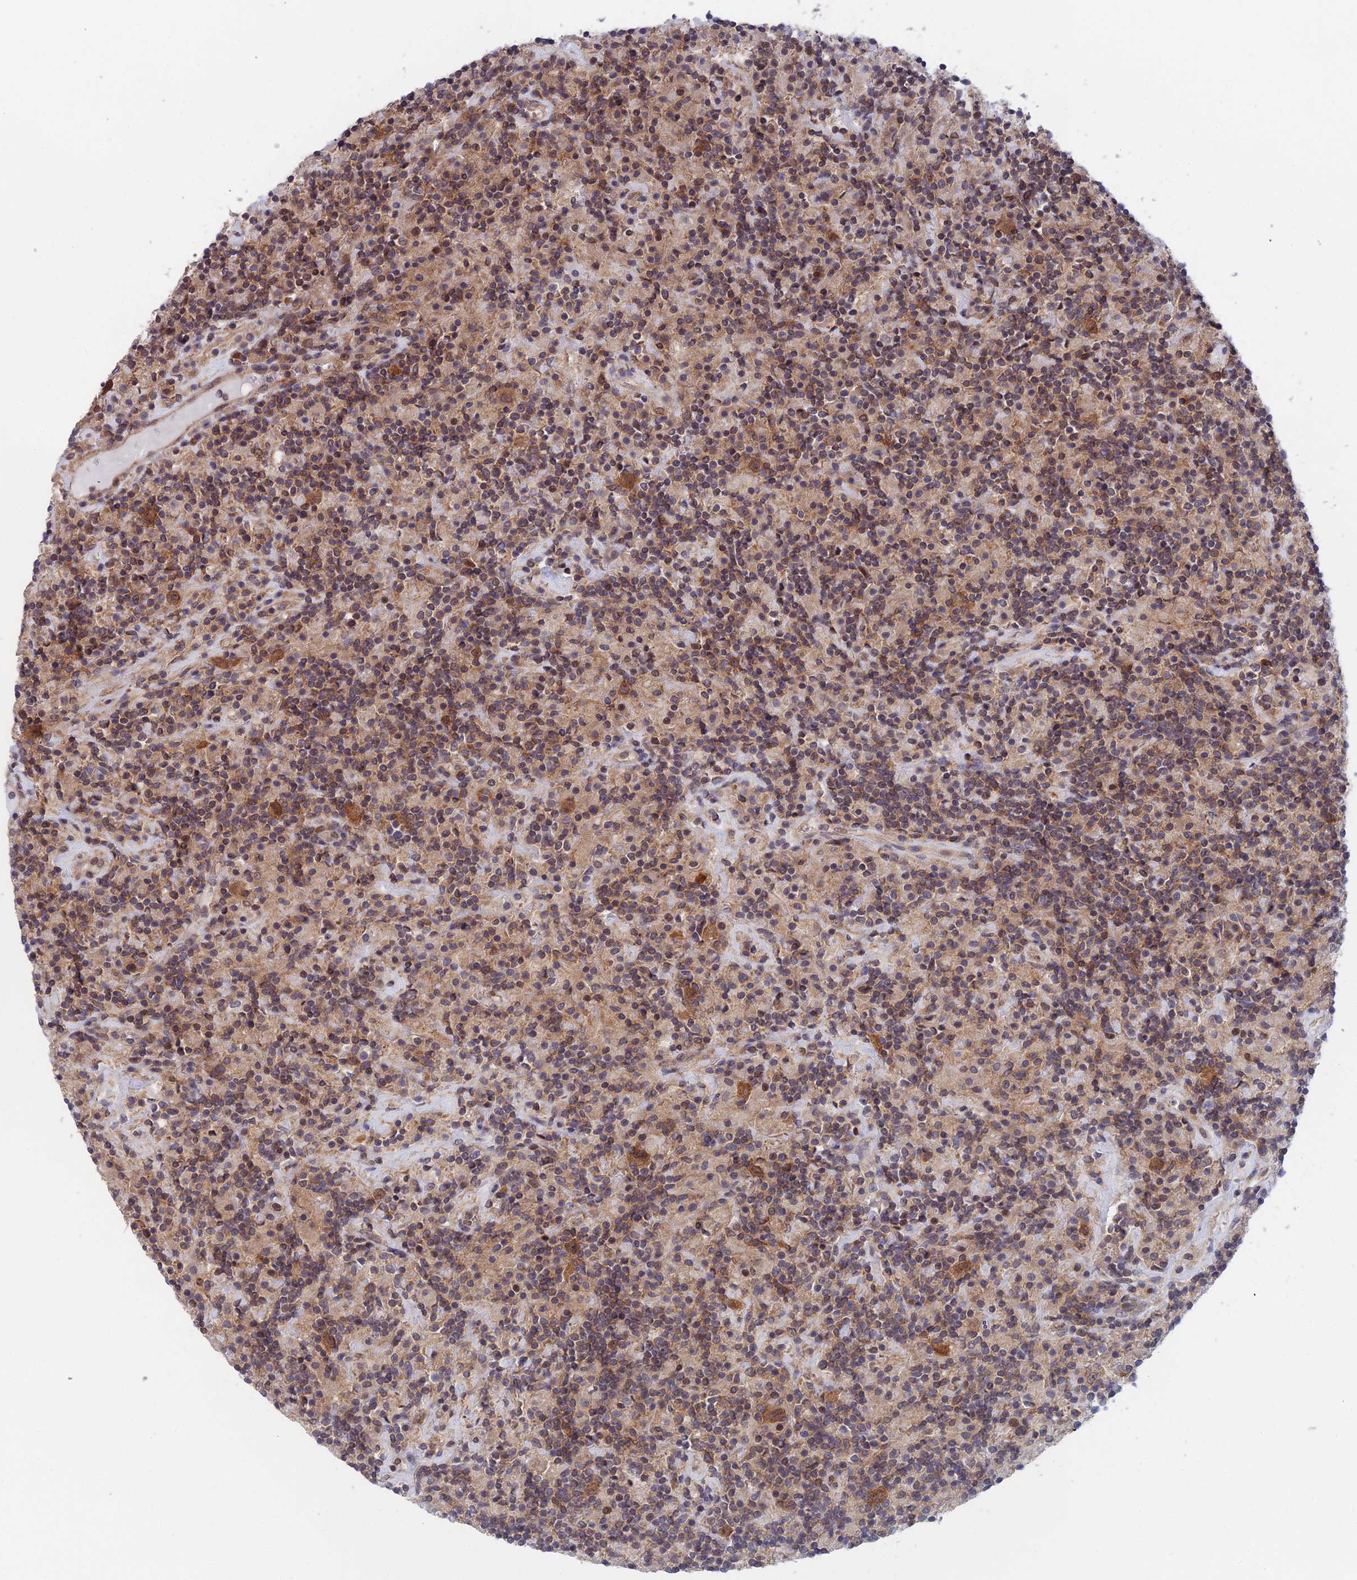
{"staining": {"intensity": "strong", "quantity": ">75%", "location": "cytoplasmic/membranous,nuclear"}, "tissue": "lymphoma", "cell_type": "Tumor cells", "image_type": "cancer", "snomed": [{"axis": "morphology", "description": "Hodgkin's disease, NOS"}, {"axis": "topography", "description": "Lymph node"}], "caption": "A brown stain labels strong cytoplasmic/membranous and nuclear expression of a protein in lymphoma tumor cells. Immunohistochemistry stains the protein in brown and the nuclei are stained blue.", "gene": "IGBP1", "patient": {"sex": "male", "age": 70}}